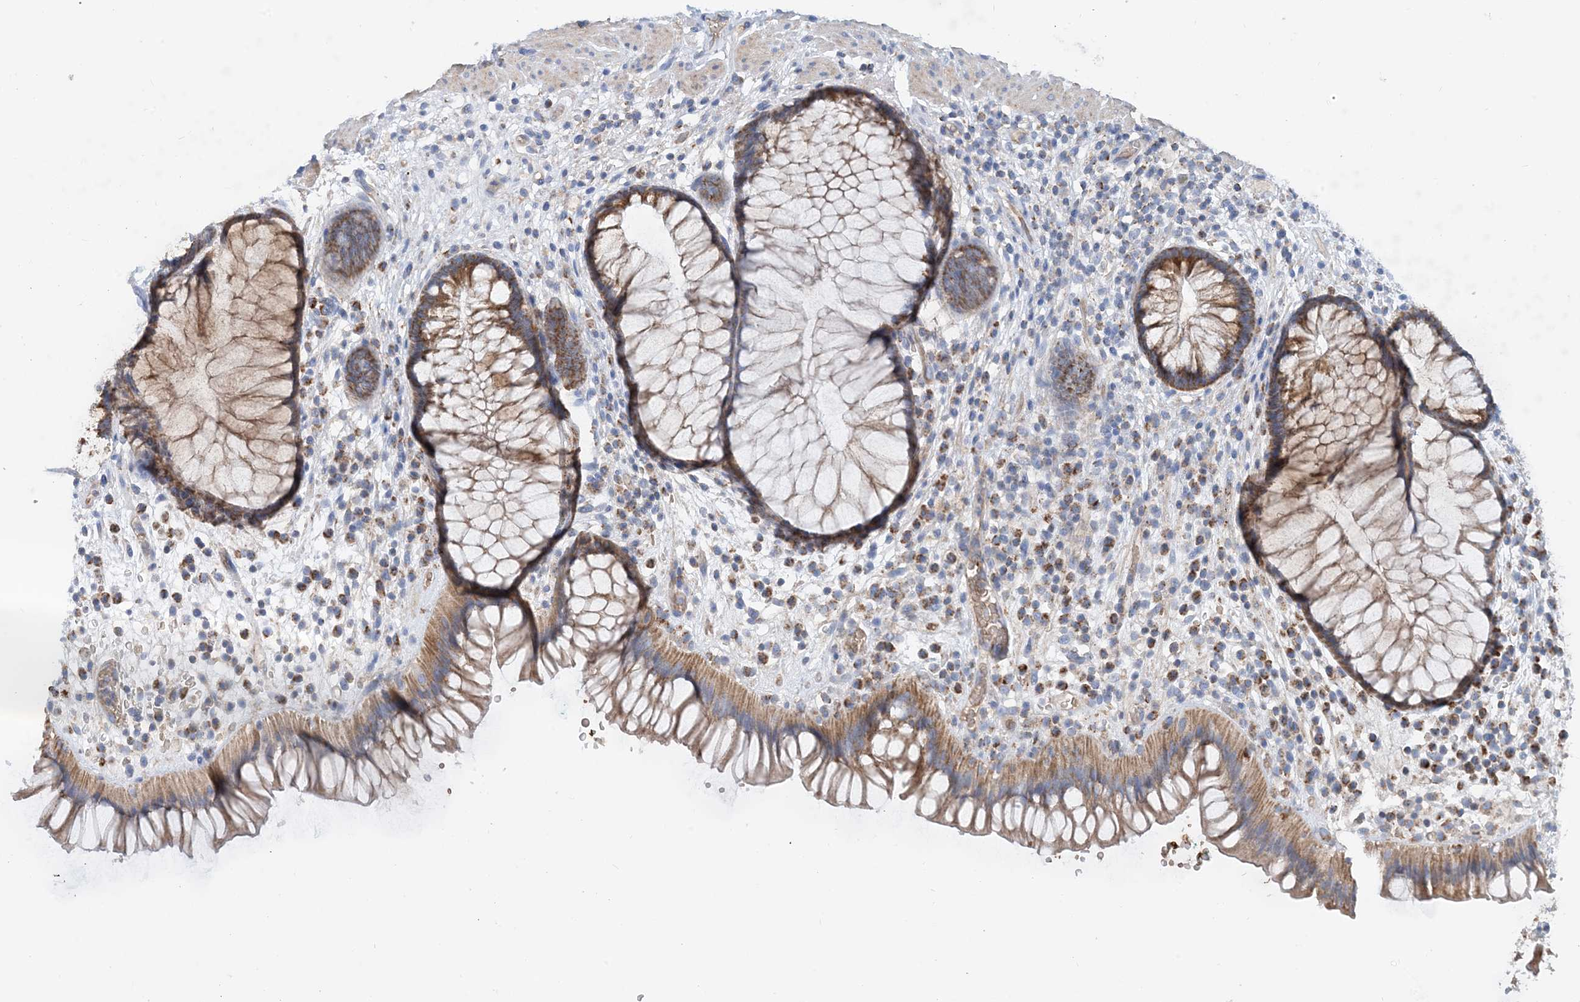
{"staining": {"intensity": "moderate", "quantity": ">75%", "location": "cytoplasmic/membranous"}, "tissue": "rectum", "cell_type": "Glandular cells", "image_type": "normal", "snomed": [{"axis": "morphology", "description": "Normal tissue, NOS"}, {"axis": "topography", "description": "Rectum"}], "caption": "Unremarkable rectum reveals moderate cytoplasmic/membranous staining in approximately >75% of glandular cells.", "gene": "PHOSPHO2", "patient": {"sex": "male", "age": 51}}